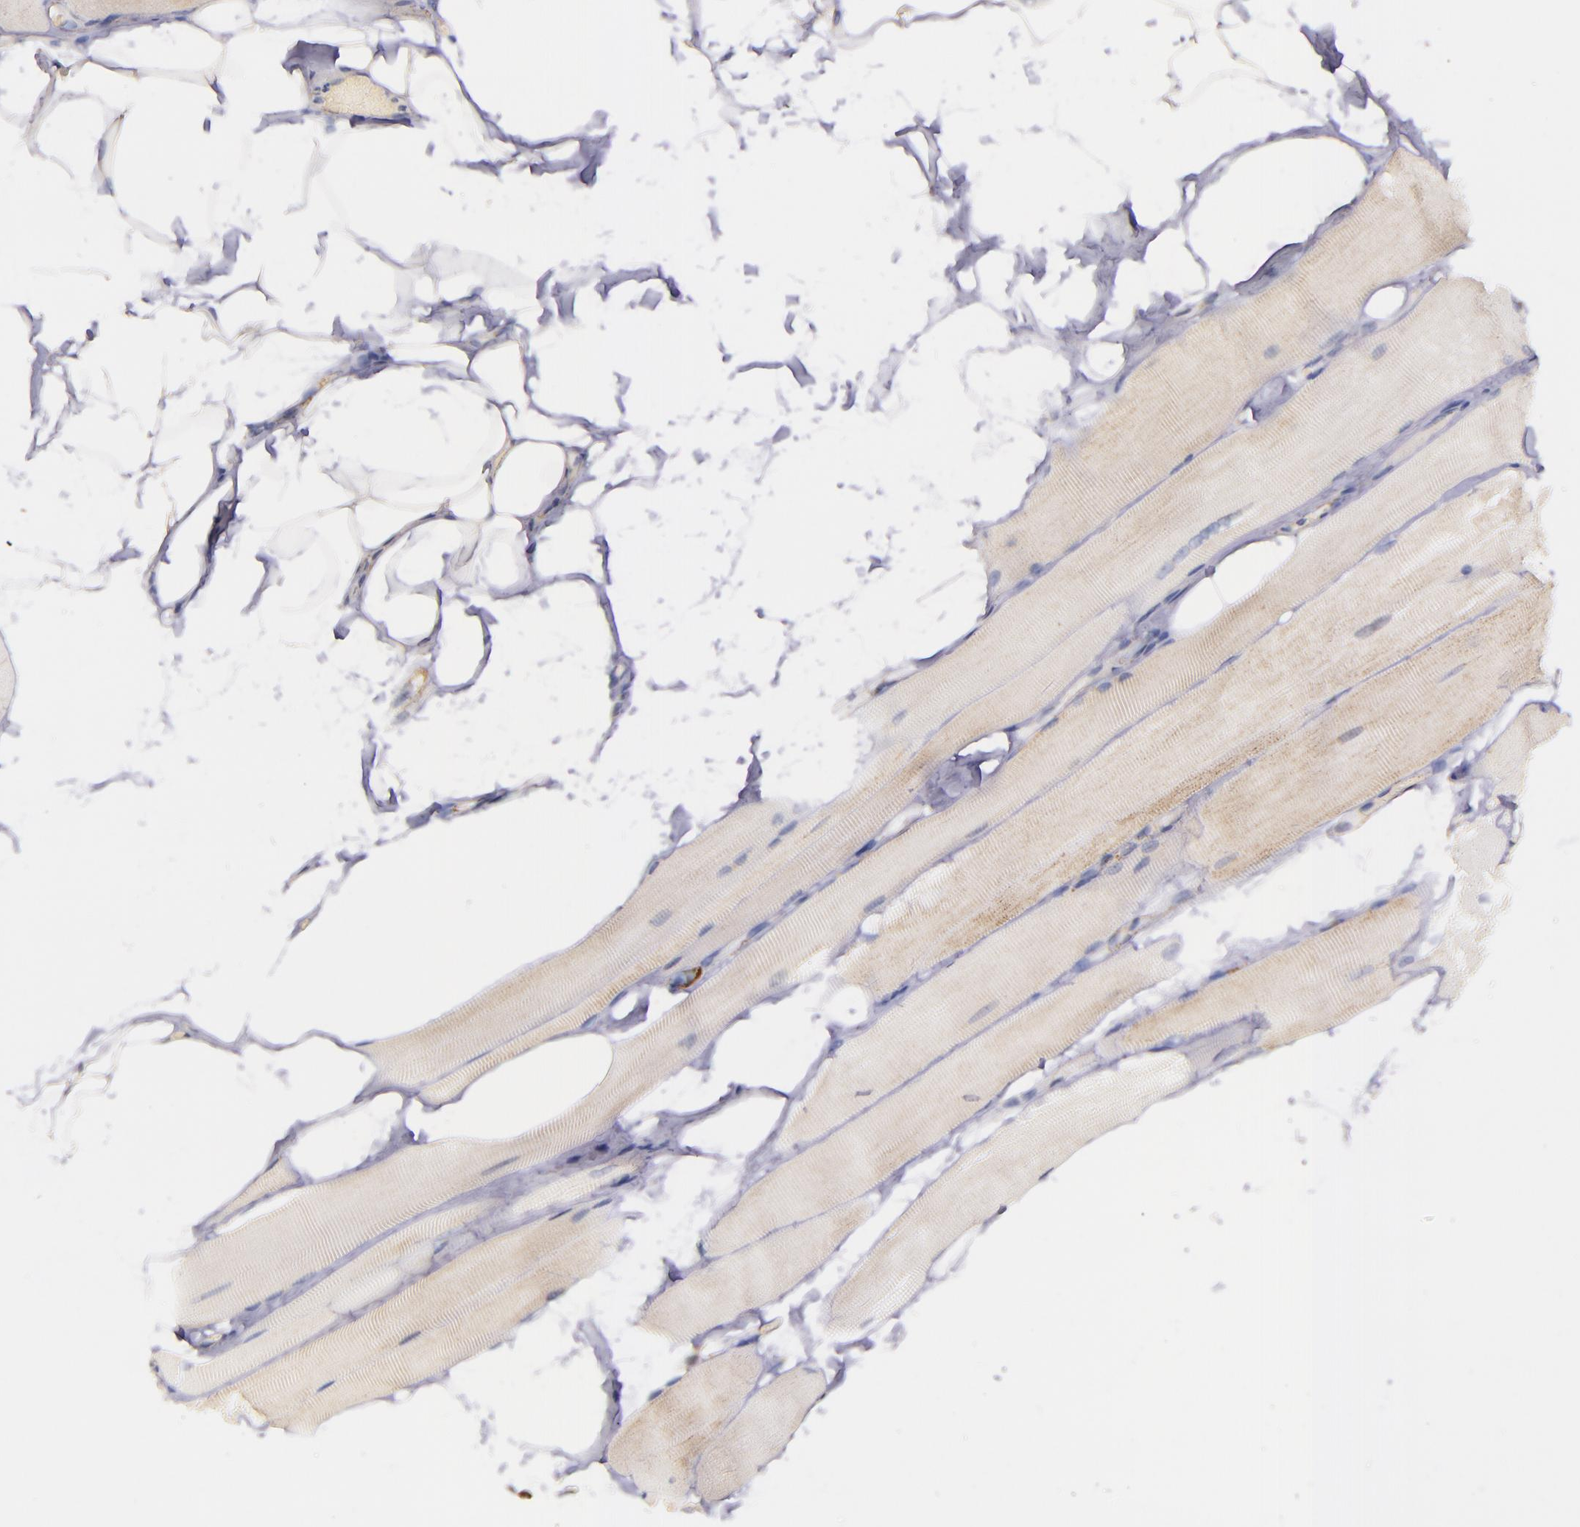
{"staining": {"intensity": "weak", "quantity": "25%-75%", "location": "cytoplasmic/membranous"}, "tissue": "skeletal muscle", "cell_type": "Myocytes", "image_type": "normal", "snomed": [{"axis": "morphology", "description": "Normal tissue, NOS"}, {"axis": "topography", "description": "Skeletal muscle"}, {"axis": "topography", "description": "Parathyroid gland"}], "caption": "This image displays immunohistochemistry (IHC) staining of benign human skeletal muscle, with low weak cytoplasmic/membranous positivity in approximately 25%-75% of myocytes.", "gene": "IDH3G", "patient": {"sex": "female", "age": 37}}